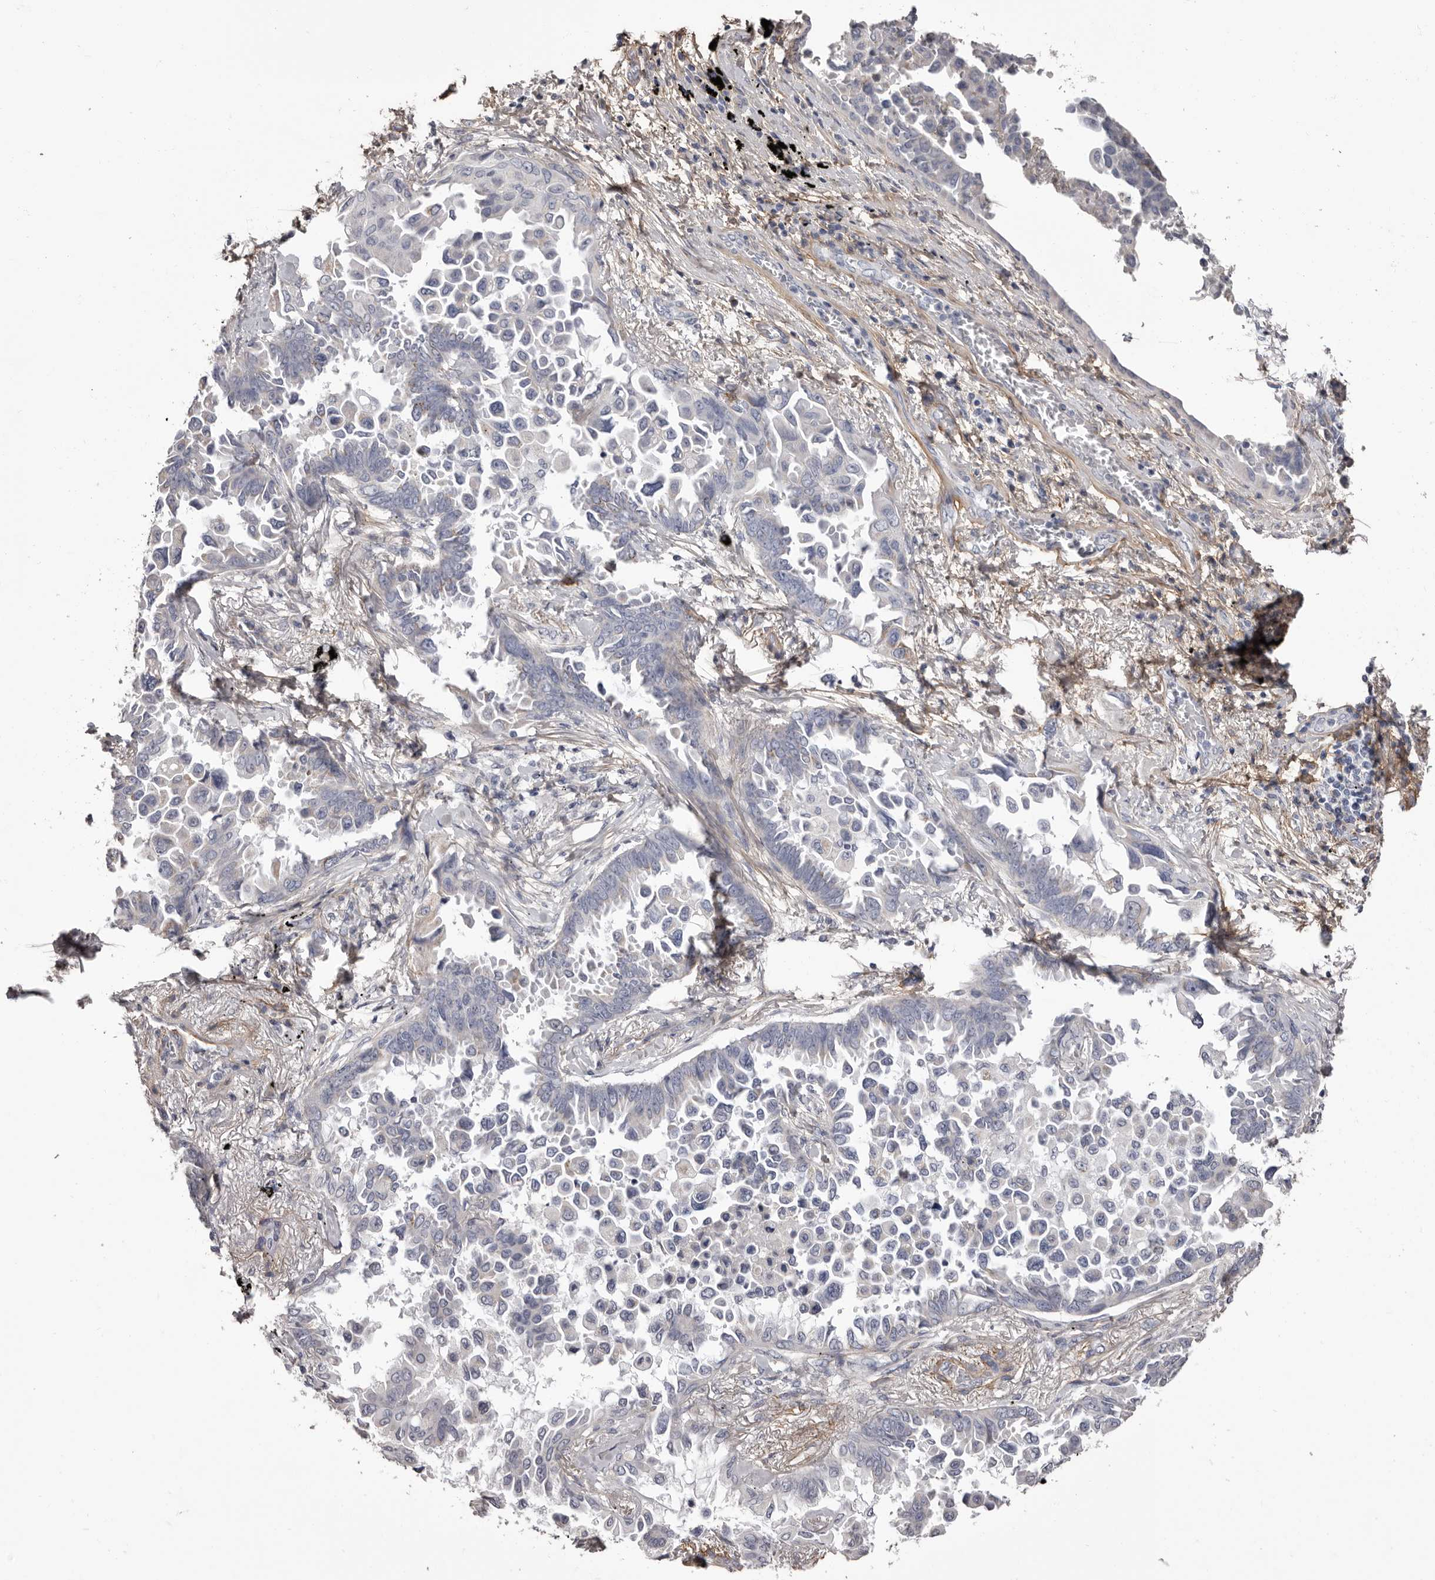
{"staining": {"intensity": "negative", "quantity": "none", "location": "none"}, "tissue": "lung cancer", "cell_type": "Tumor cells", "image_type": "cancer", "snomed": [{"axis": "morphology", "description": "Adenocarcinoma, NOS"}, {"axis": "topography", "description": "Lung"}], "caption": "Tumor cells show no significant positivity in lung cancer.", "gene": "COL6A1", "patient": {"sex": "female", "age": 67}}